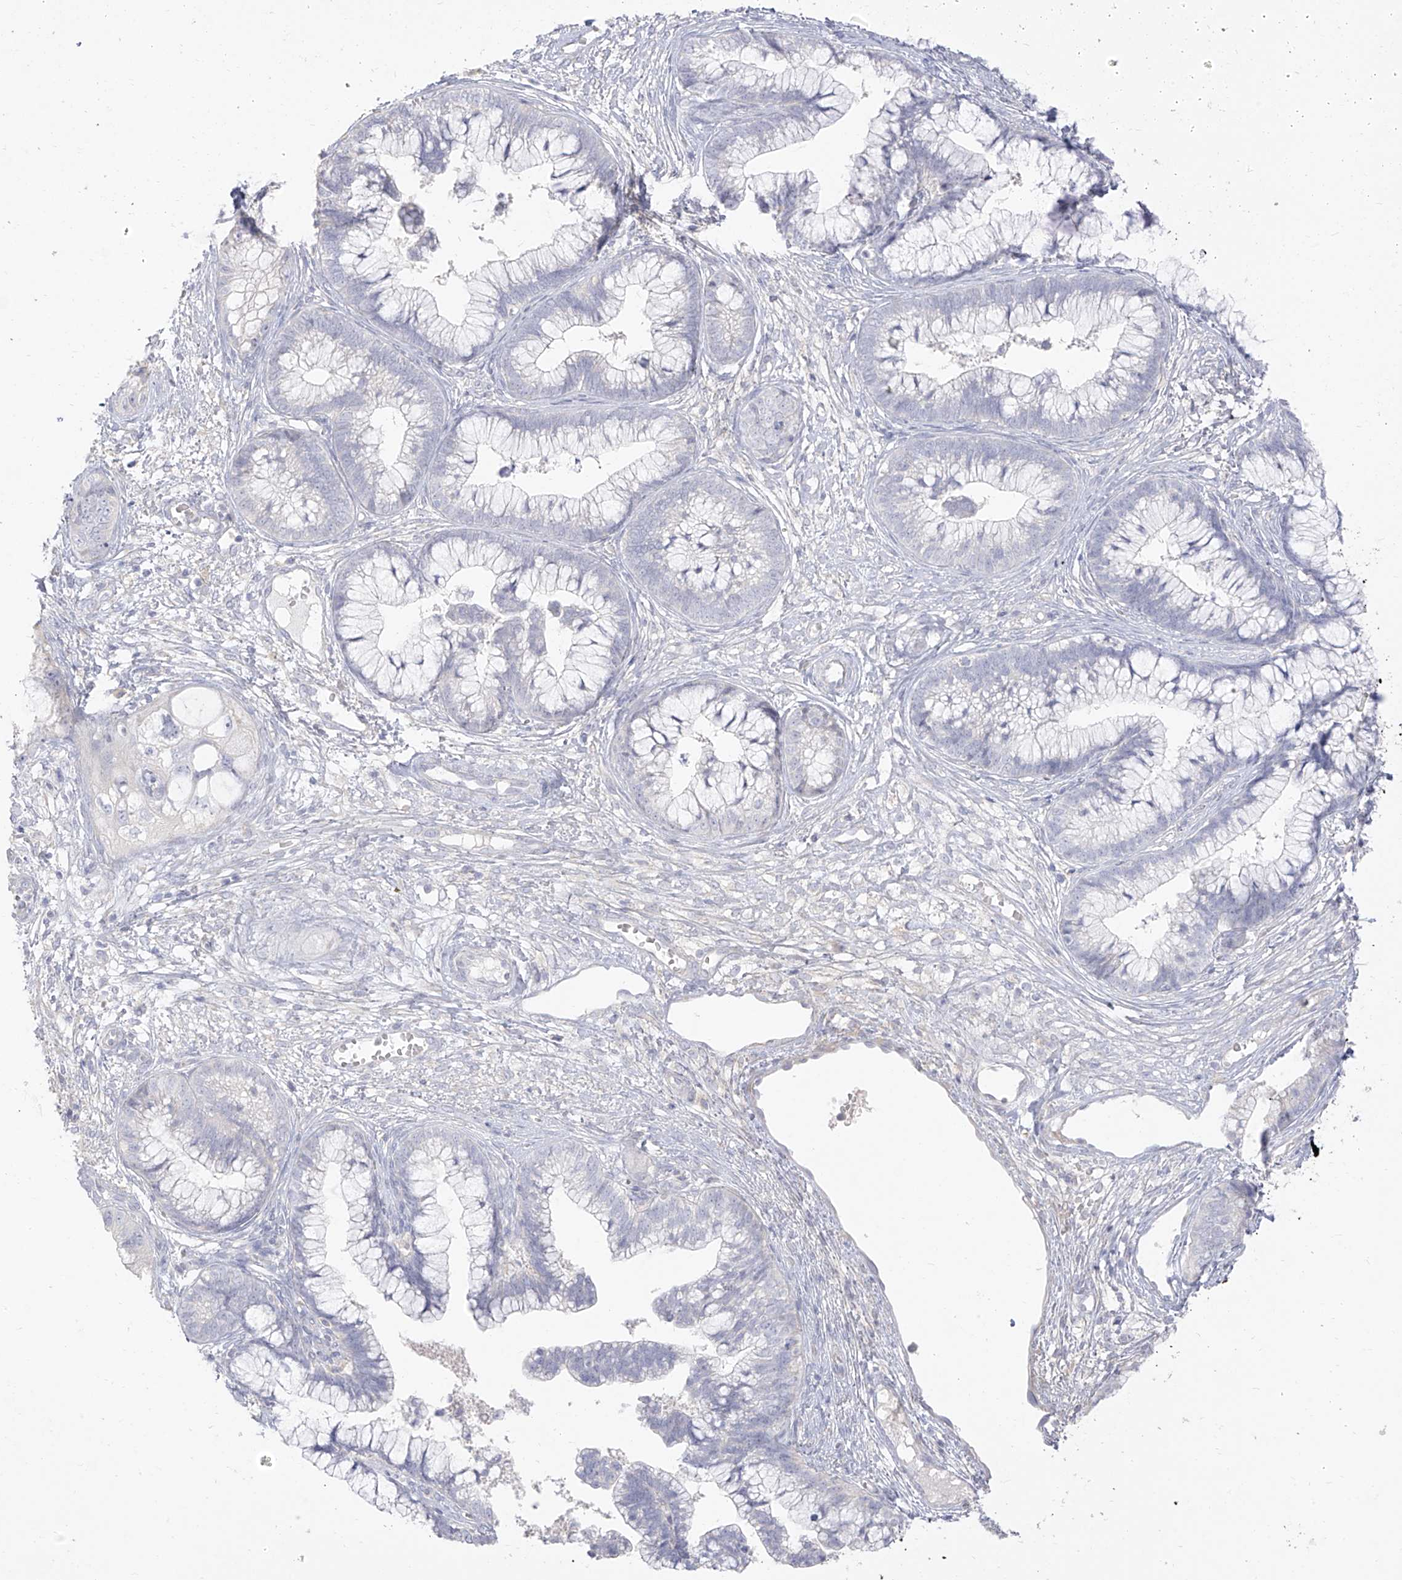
{"staining": {"intensity": "negative", "quantity": "none", "location": "none"}, "tissue": "cervical cancer", "cell_type": "Tumor cells", "image_type": "cancer", "snomed": [{"axis": "morphology", "description": "Adenocarcinoma, NOS"}, {"axis": "topography", "description": "Cervix"}], "caption": "Cervical adenocarcinoma was stained to show a protein in brown. There is no significant staining in tumor cells.", "gene": "ARHGEF40", "patient": {"sex": "female", "age": 44}}